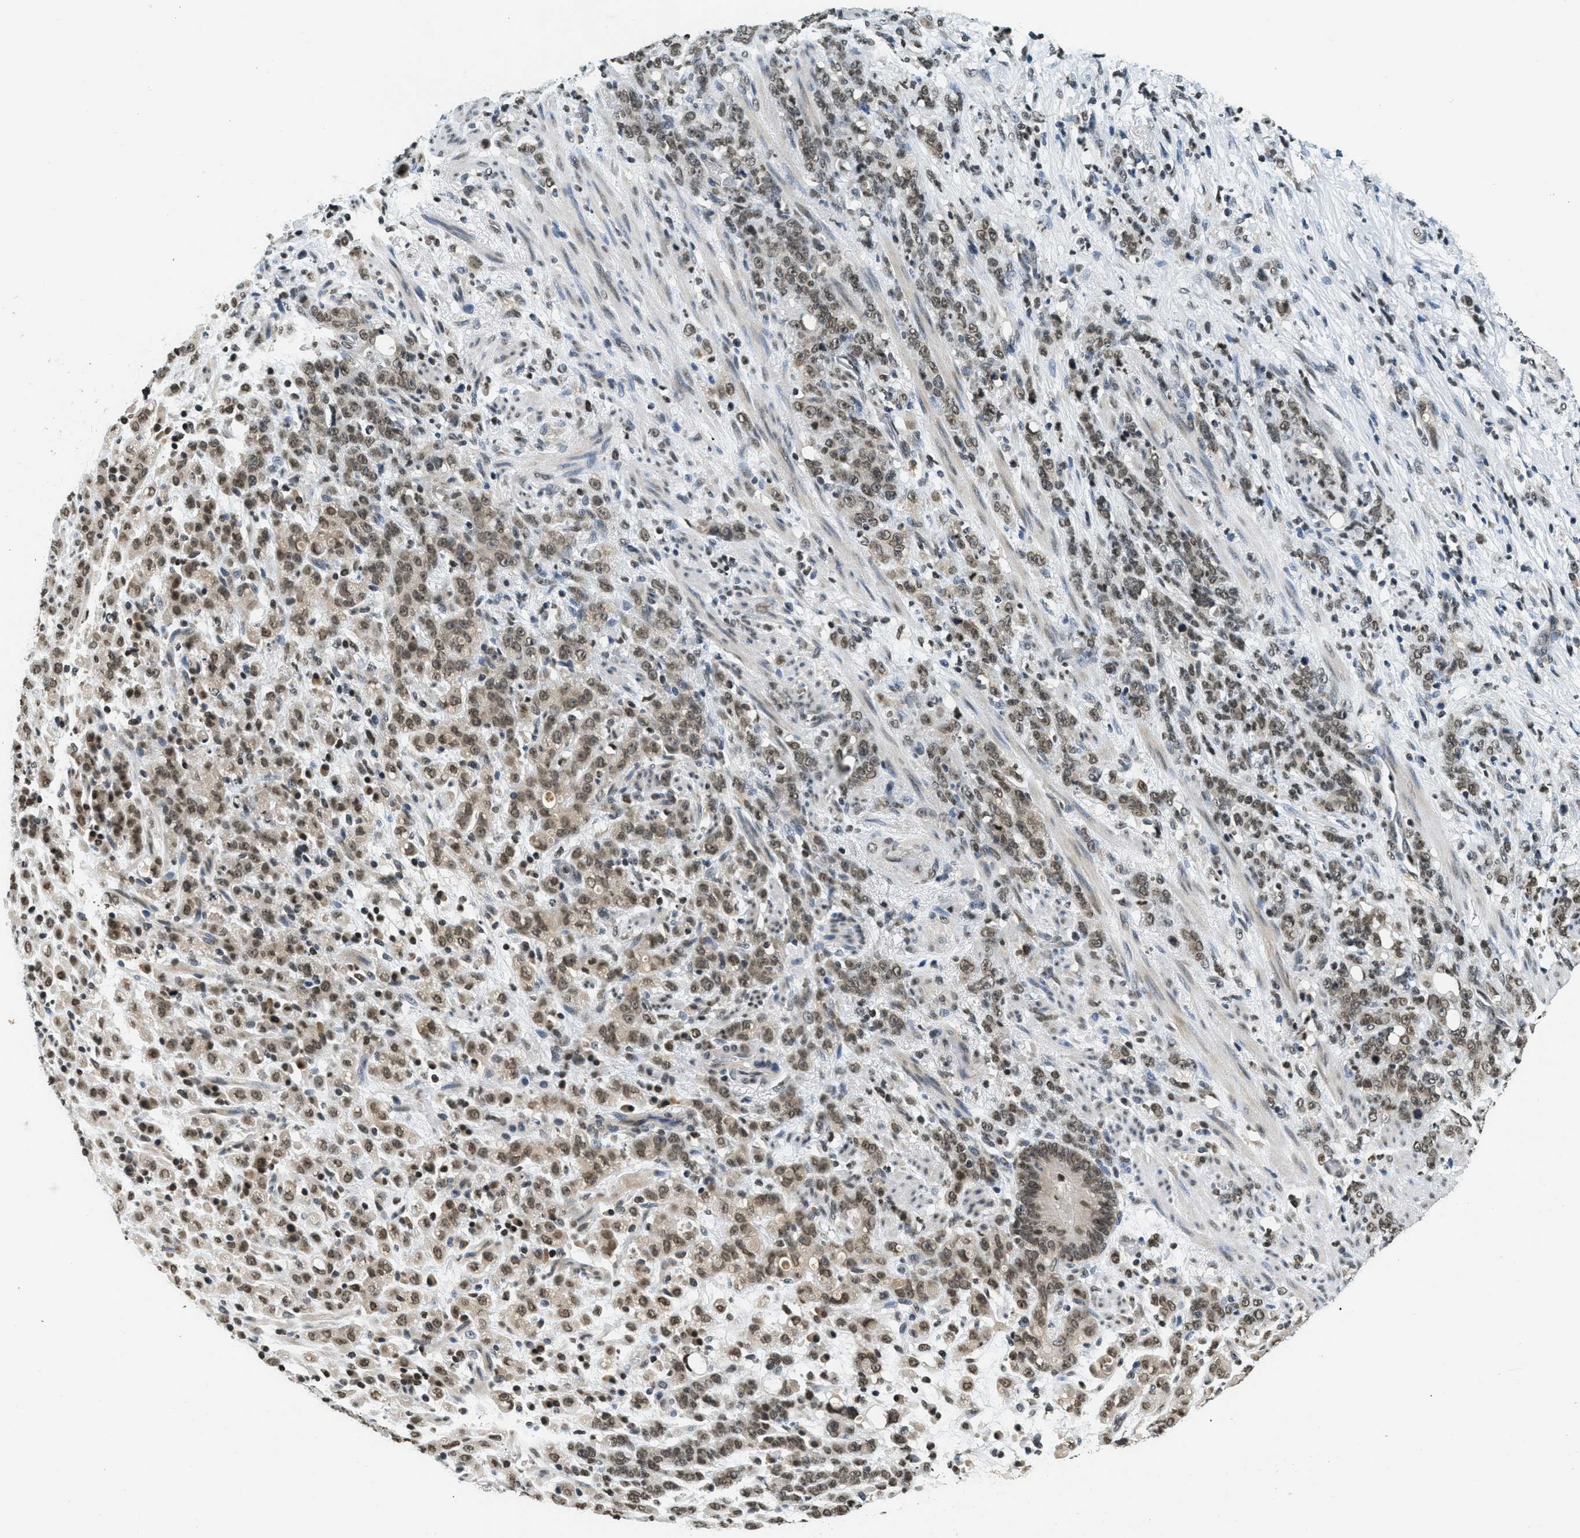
{"staining": {"intensity": "moderate", "quantity": ">75%", "location": "nuclear"}, "tissue": "stomach cancer", "cell_type": "Tumor cells", "image_type": "cancer", "snomed": [{"axis": "morphology", "description": "Adenocarcinoma, NOS"}, {"axis": "topography", "description": "Stomach, lower"}], "caption": "This is an image of immunohistochemistry staining of stomach cancer (adenocarcinoma), which shows moderate expression in the nuclear of tumor cells.", "gene": "LDB2", "patient": {"sex": "male", "age": 88}}